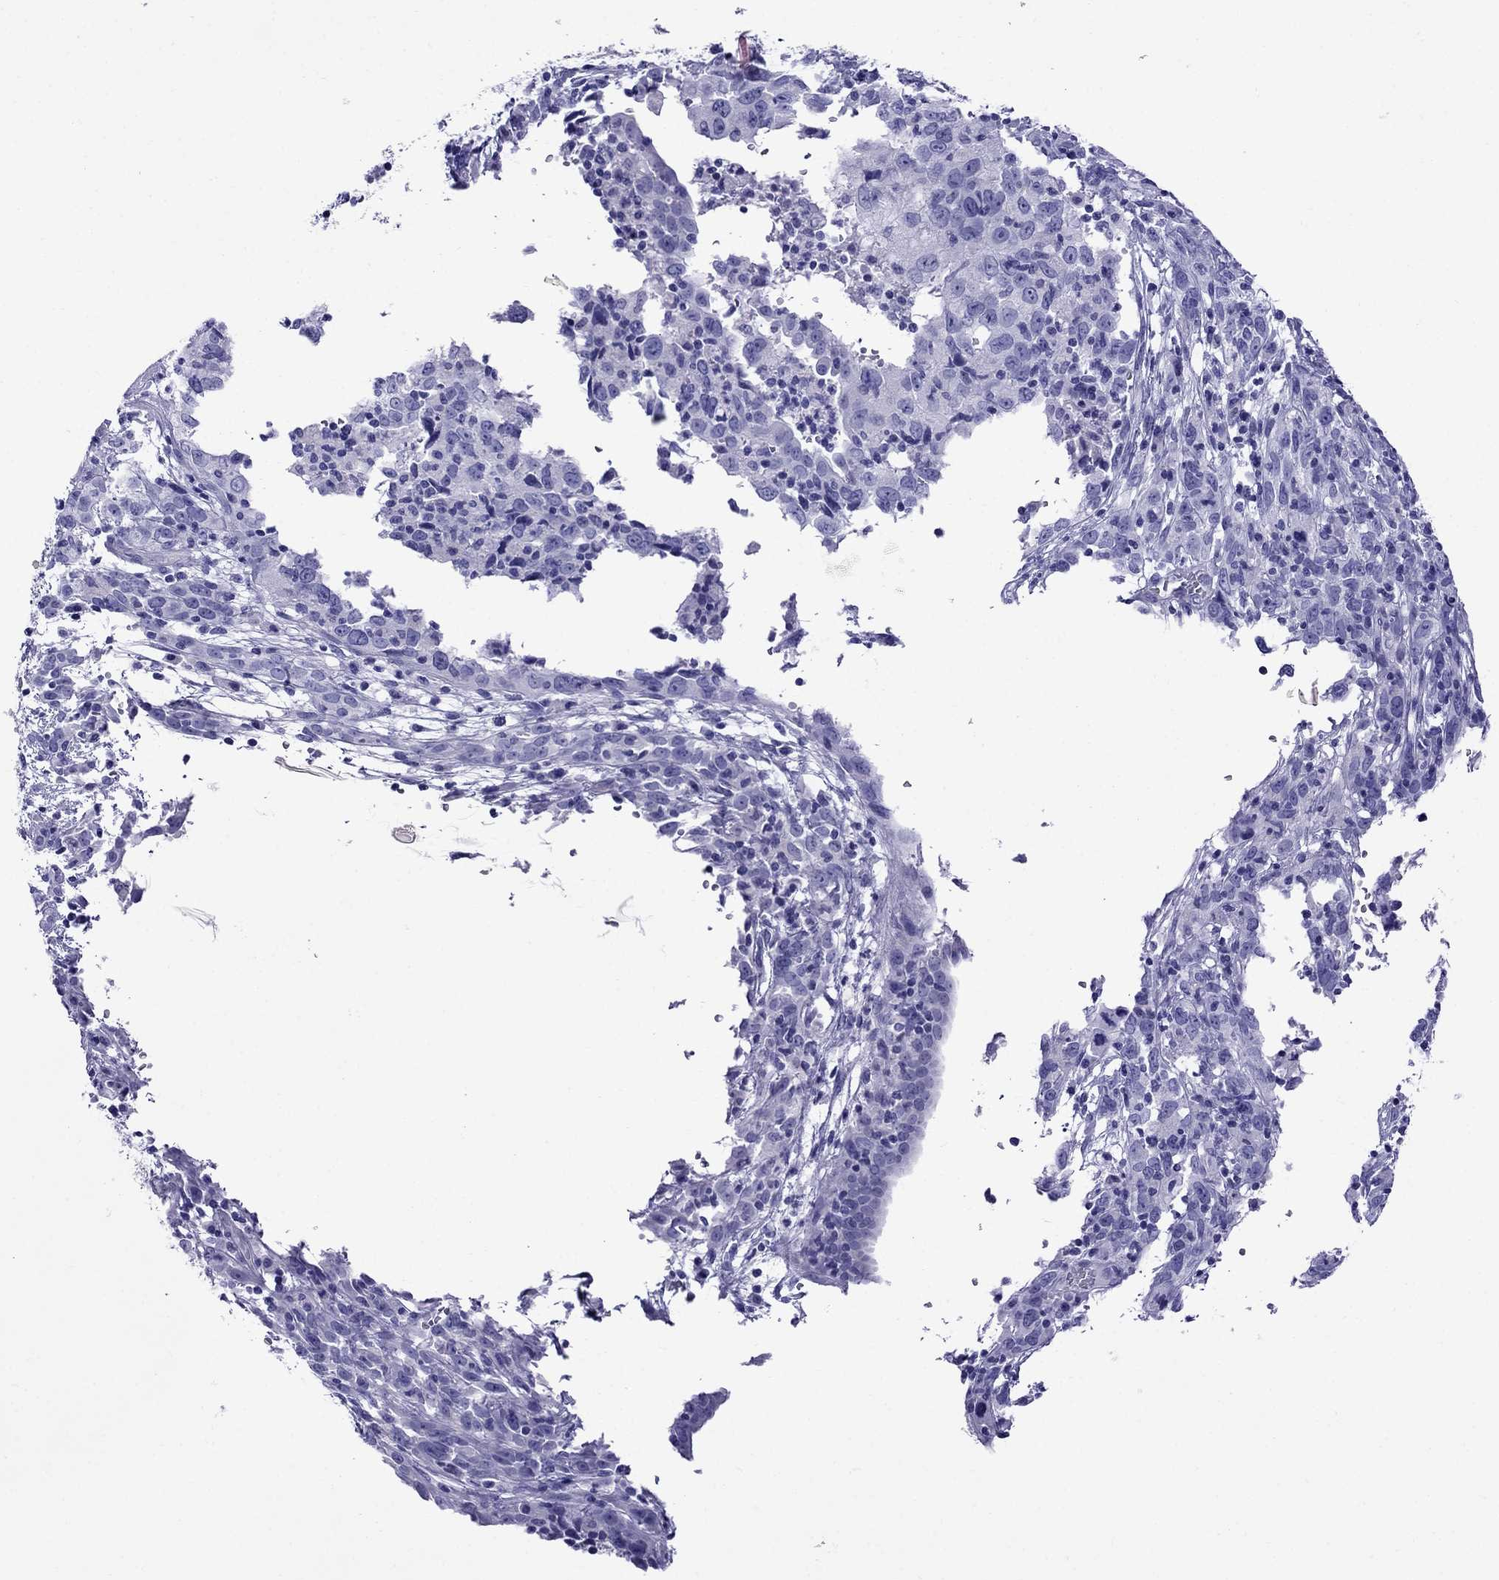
{"staining": {"intensity": "negative", "quantity": "none", "location": "none"}, "tissue": "cervical cancer", "cell_type": "Tumor cells", "image_type": "cancer", "snomed": [{"axis": "morphology", "description": "Adenocarcinoma, NOS"}, {"axis": "topography", "description": "Cervix"}], "caption": "DAB (3,3'-diaminobenzidine) immunohistochemical staining of cervical adenocarcinoma reveals no significant expression in tumor cells.", "gene": "CRYBA1", "patient": {"sex": "female", "age": 40}}